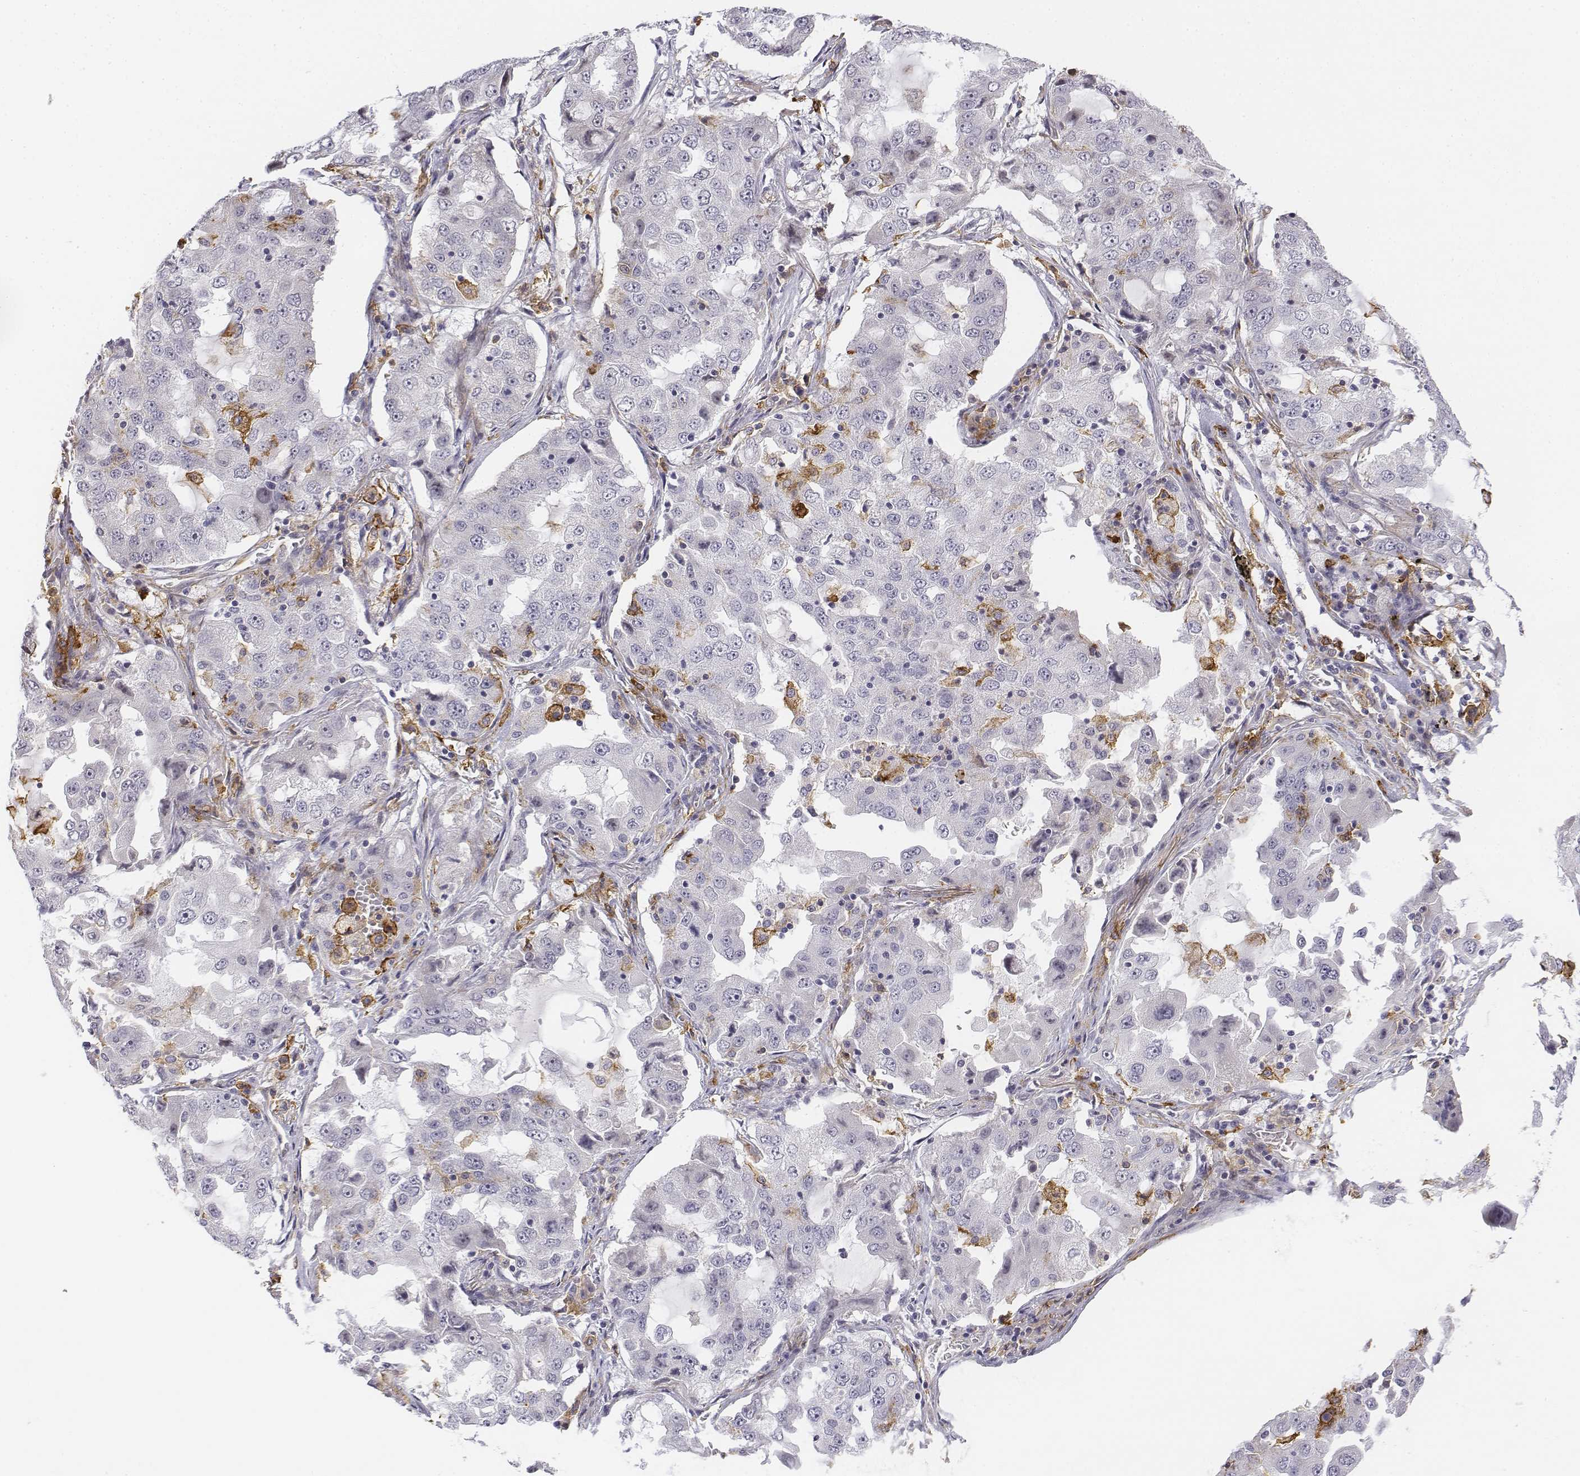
{"staining": {"intensity": "negative", "quantity": "none", "location": "none"}, "tissue": "lung cancer", "cell_type": "Tumor cells", "image_type": "cancer", "snomed": [{"axis": "morphology", "description": "Adenocarcinoma, NOS"}, {"axis": "topography", "description": "Lung"}], "caption": "A micrograph of human lung adenocarcinoma is negative for staining in tumor cells. The staining was performed using DAB (3,3'-diaminobenzidine) to visualize the protein expression in brown, while the nuclei were stained in blue with hematoxylin (Magnification: 20x).", "gene": "CD14", "patient": {"sex": "female", "age": 61}}